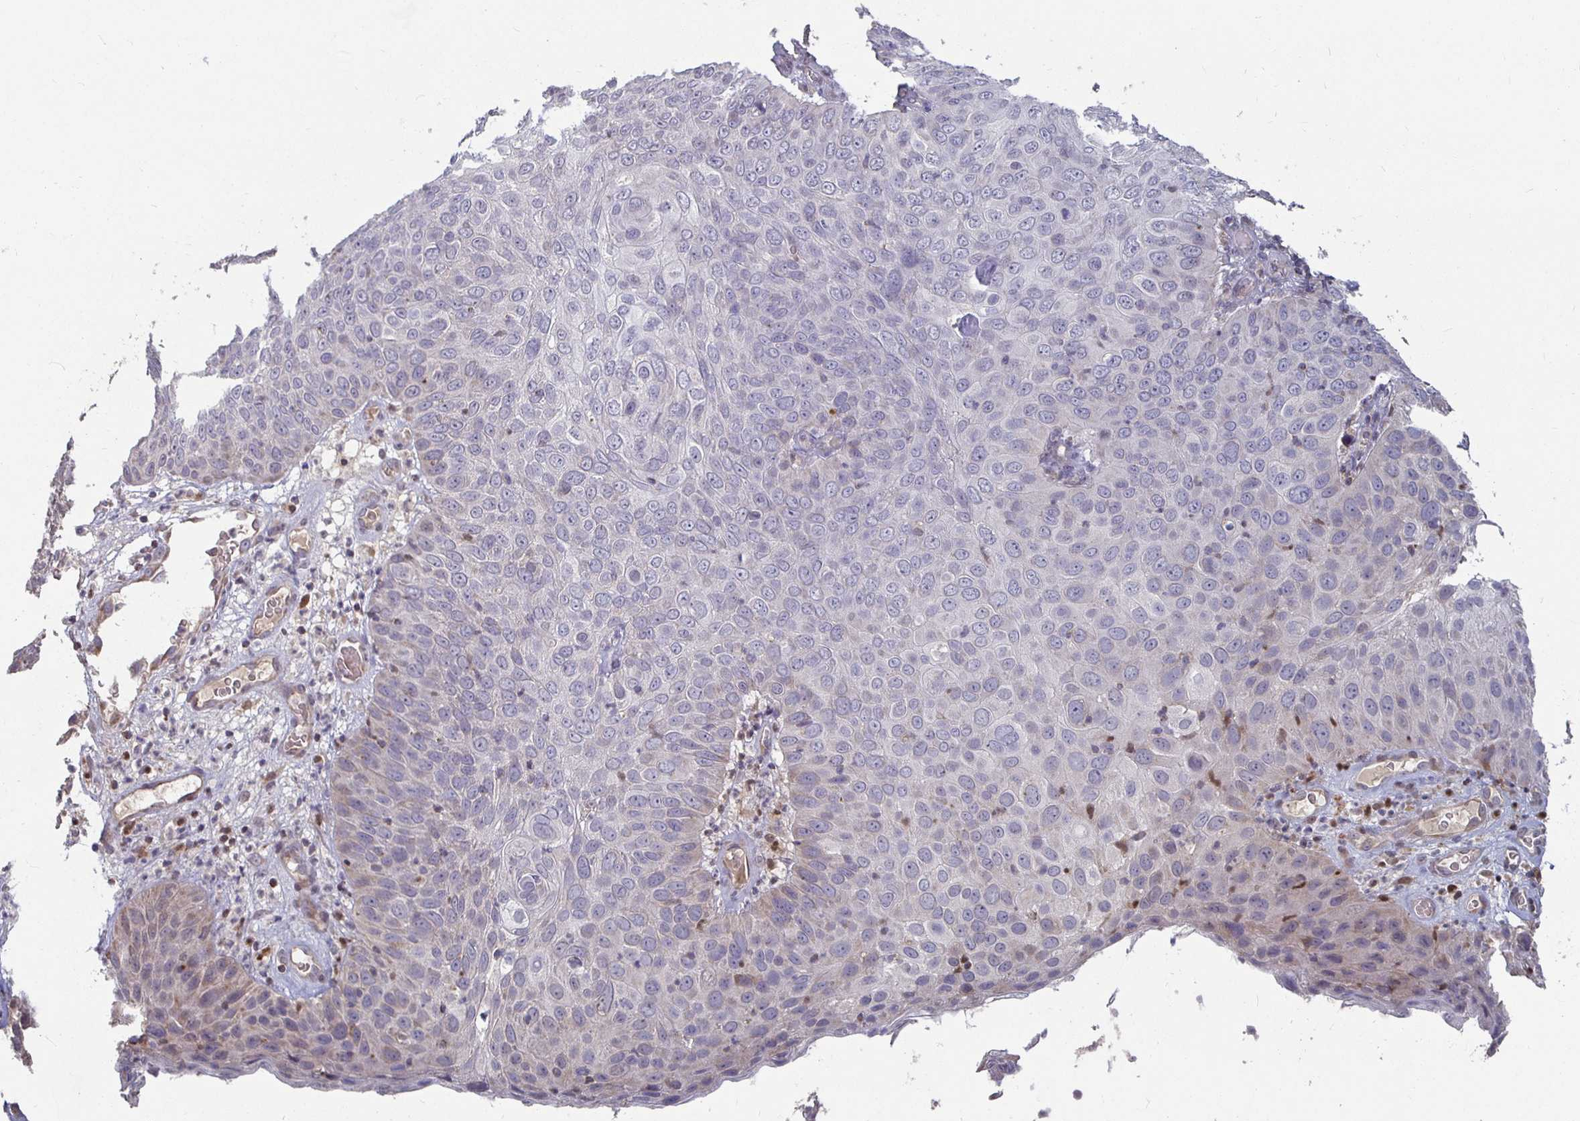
{"staining": {"intensity": "negative", "quantity": "none", "location": "none"}, "tissue": "skin cancer", "cell_type": "Tumor cells", "image_type": "cancer", "snomed": [{"axis": "morphology", "description": "Squamous cell carcinoma, NOS"}, {"axis": "topography", "description": "Skin"}], "caption": "DAB immunohistochemical staining of skin cancer (squamous cell carcinoma) reveals no significant expression in tumor cells. Brightfield microscopy of IHC stained with DAB (3,3'-diaminobenzidine) (brown) and hematoxylin (blue), captured at high magnification.", "gene": "RNF144B", "patient": {"sex": "male", "age": 87}}